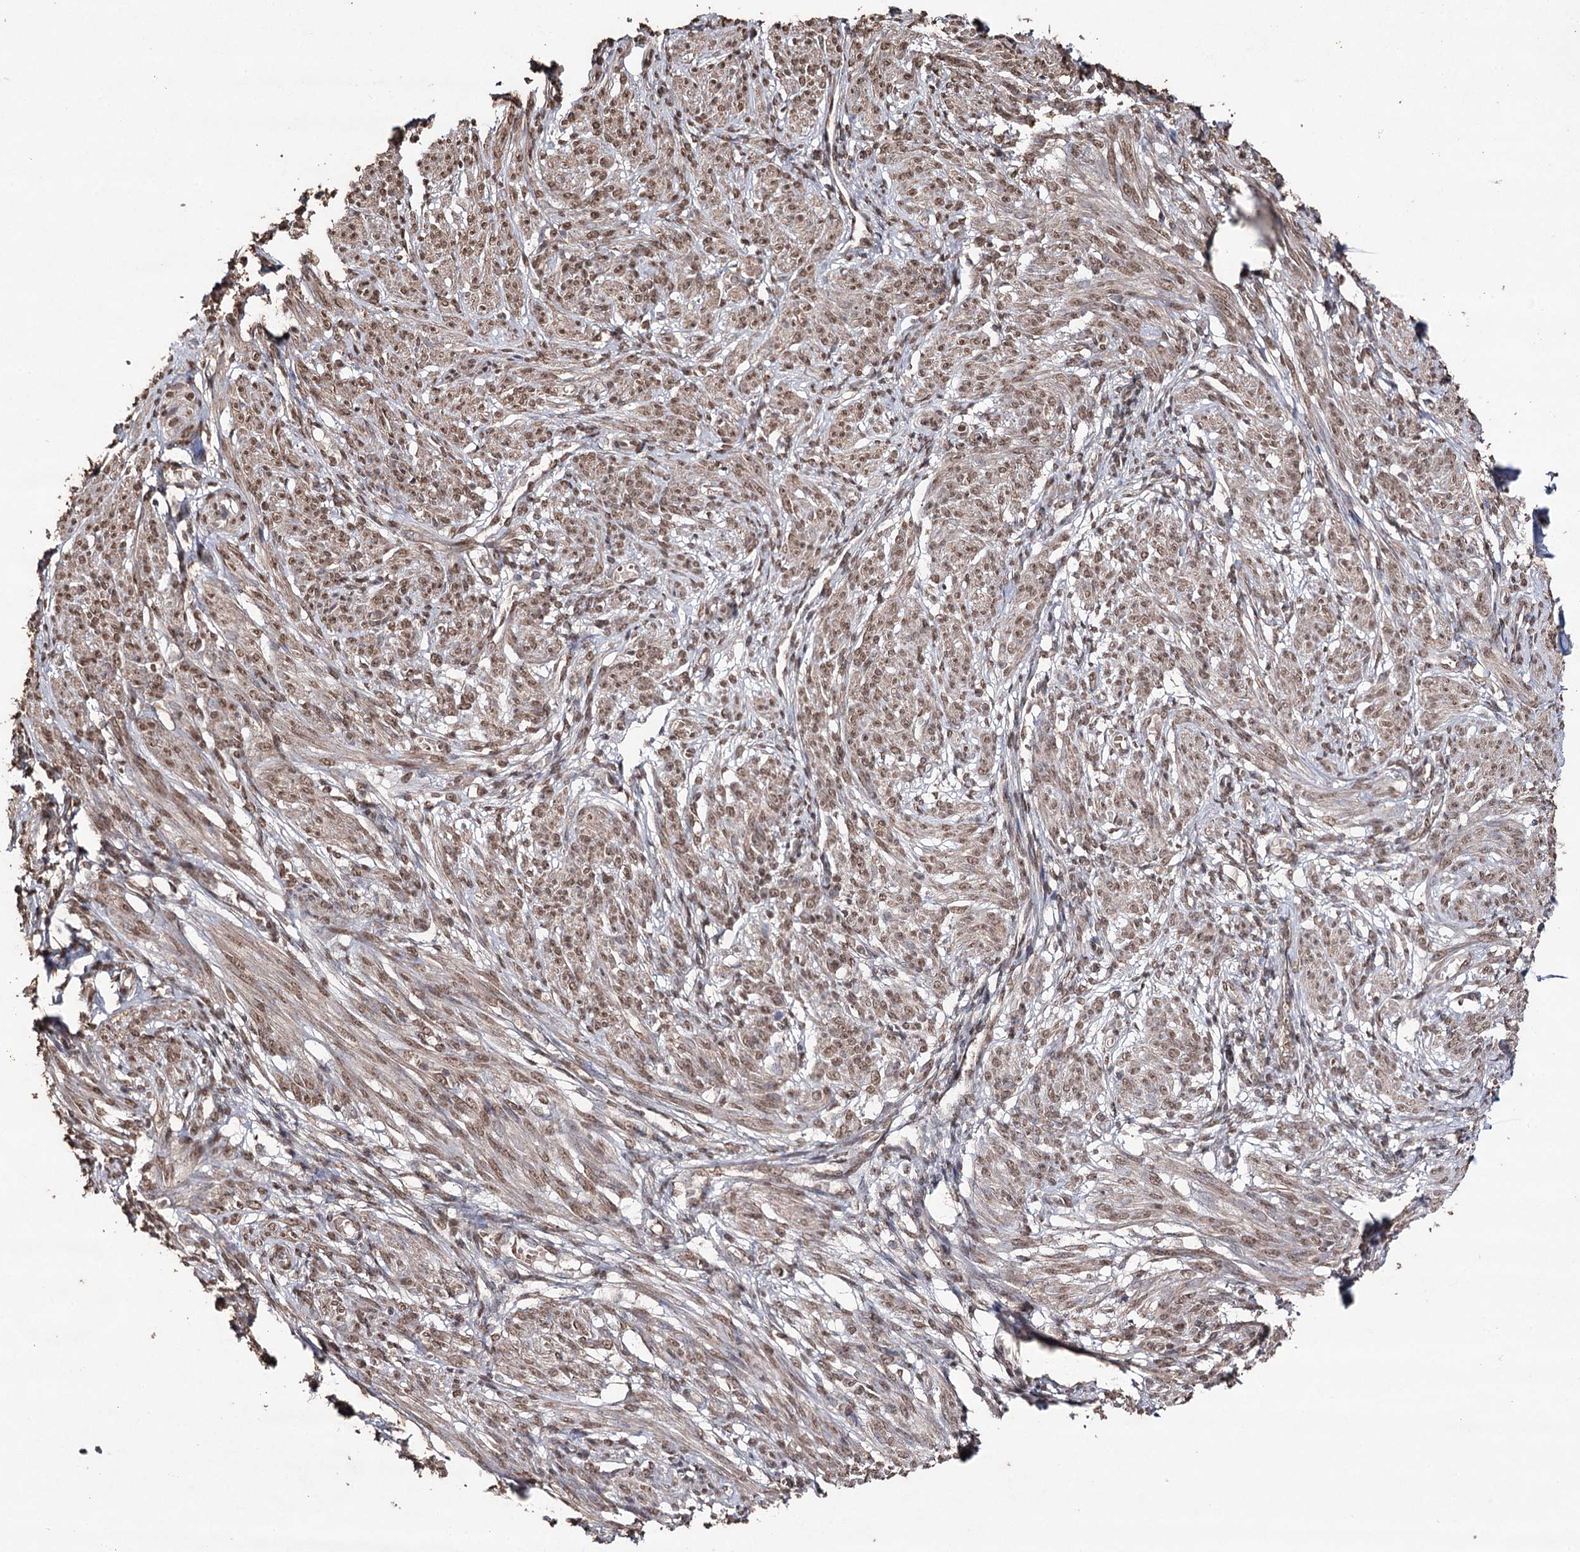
{"staining": {"intensity": "moderate", "quantity": ">75%", "location": "cytoplasmic/membranous,nuclear"}, "tissue": "smooth muscle", "cell_type": "Smooth muscle cells", "image_type": "normal", "snomed": [{"axis": "morphology", "description": "Normal tissue, NOS"}, {"axis": "topography", "description": "Smooth muscle"}], "caption": "Smooth muscle cells reveal moderate cytoplasmic/membranous,nuclear positivity in about >75% of cells in benign smooth muscle. Using DAB (brown) and hematoxylin (blue) stains, captured at high magnification using brightfield microscopy.", "gene": "ATG14", "patient": {"sex": "female", "age": 39}}